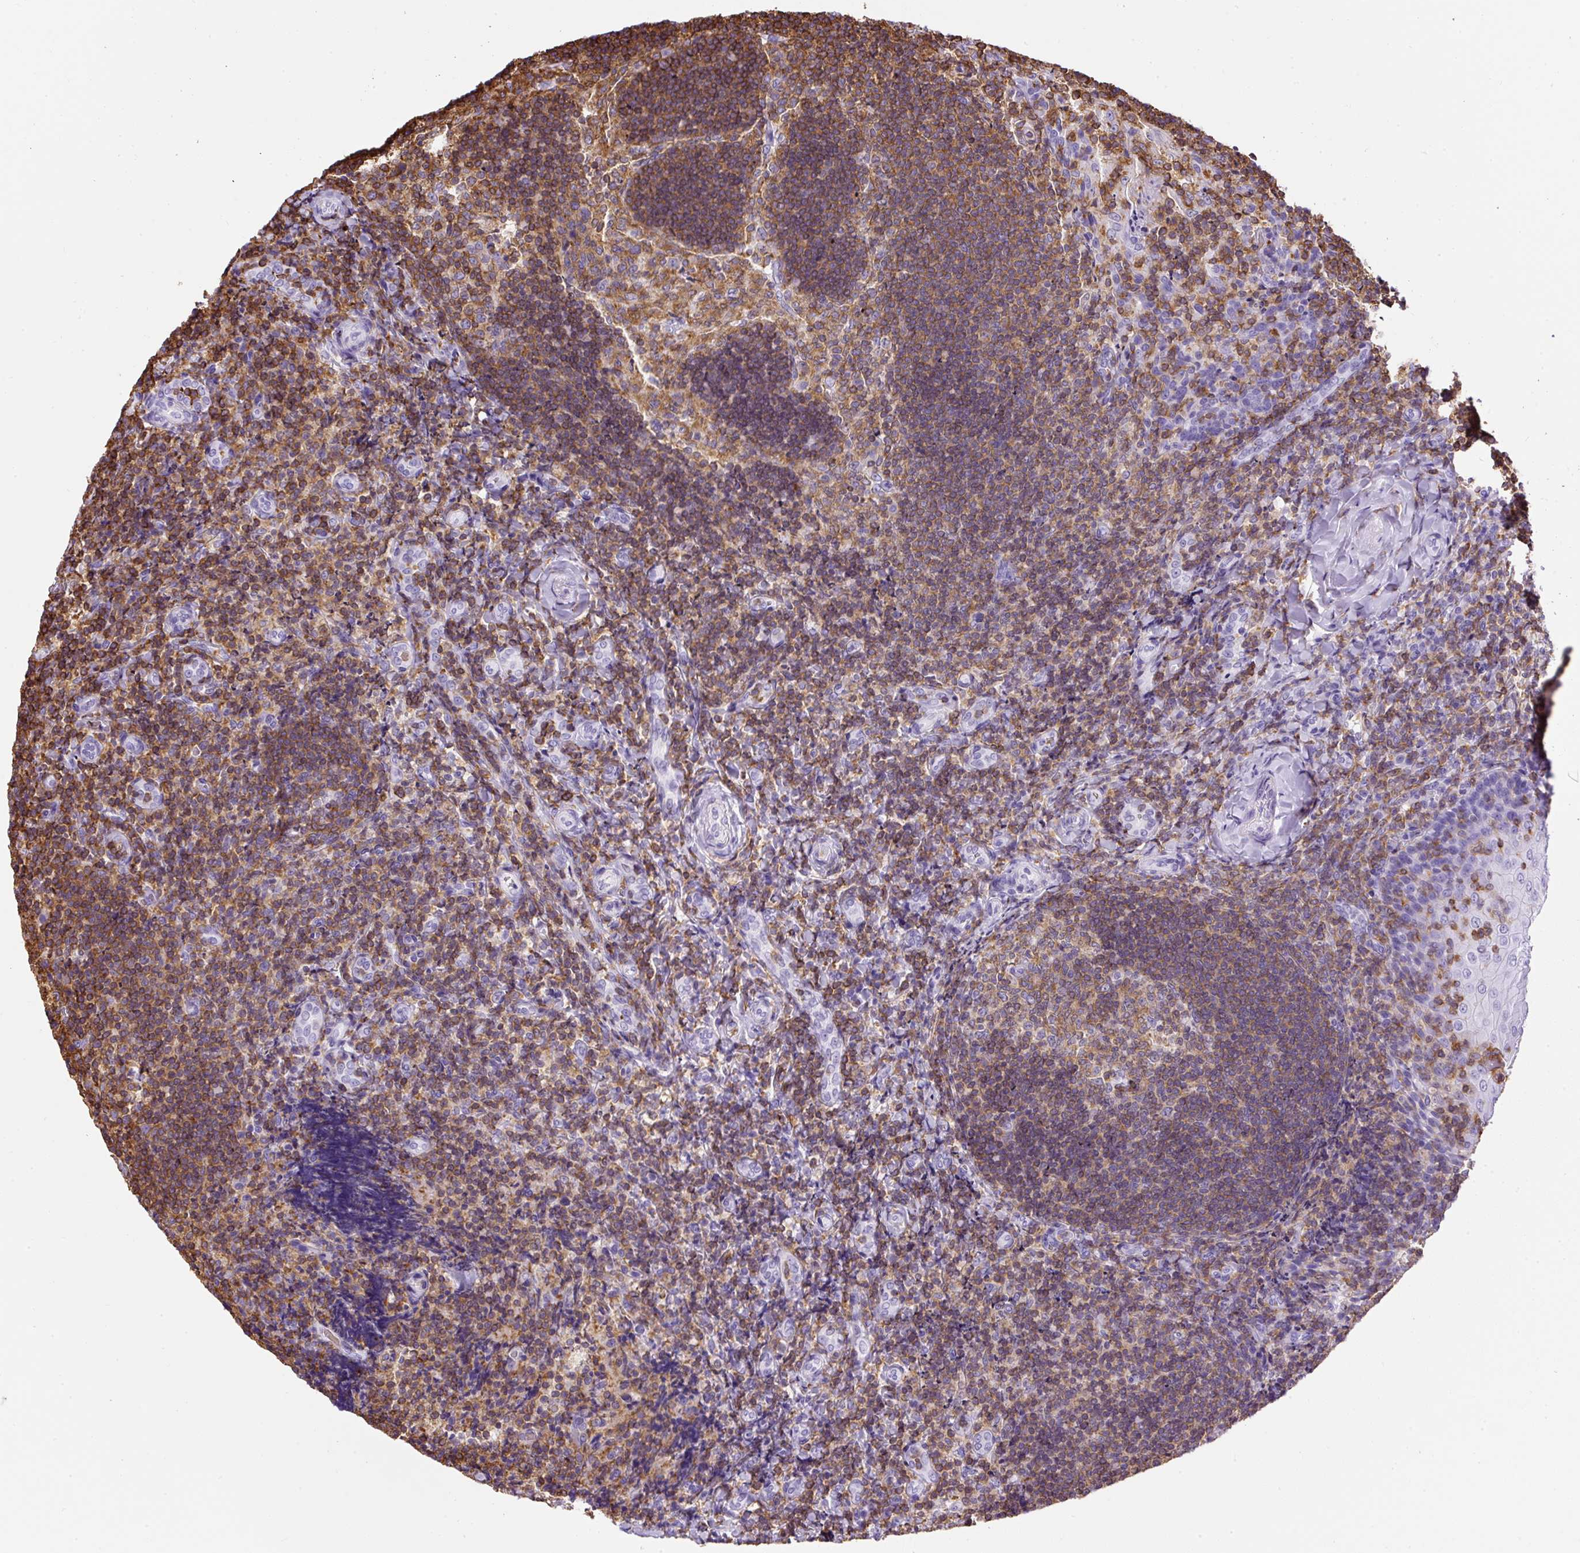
{"staining": {"intensity": "moderate", "quantity": ">75%", "location": "cytoplasmic/membranous"}, "tissue": "tonsil", "cell_type": "Germinal center cells", "image_type": "normal", "snomed": [{"axis": "morphology", "description": "Normal tissue, NOS"}, {"axis": "topography", "description": "Tonsil"}], "caption": "Benign tonsil exhibits moderate cytoplasmic/membranous staining in about >75% of germinal center cells, visualized by immunohistochemistry.", "gene": "FAM228B", "patient": {"sex": "female", "age": 10}}